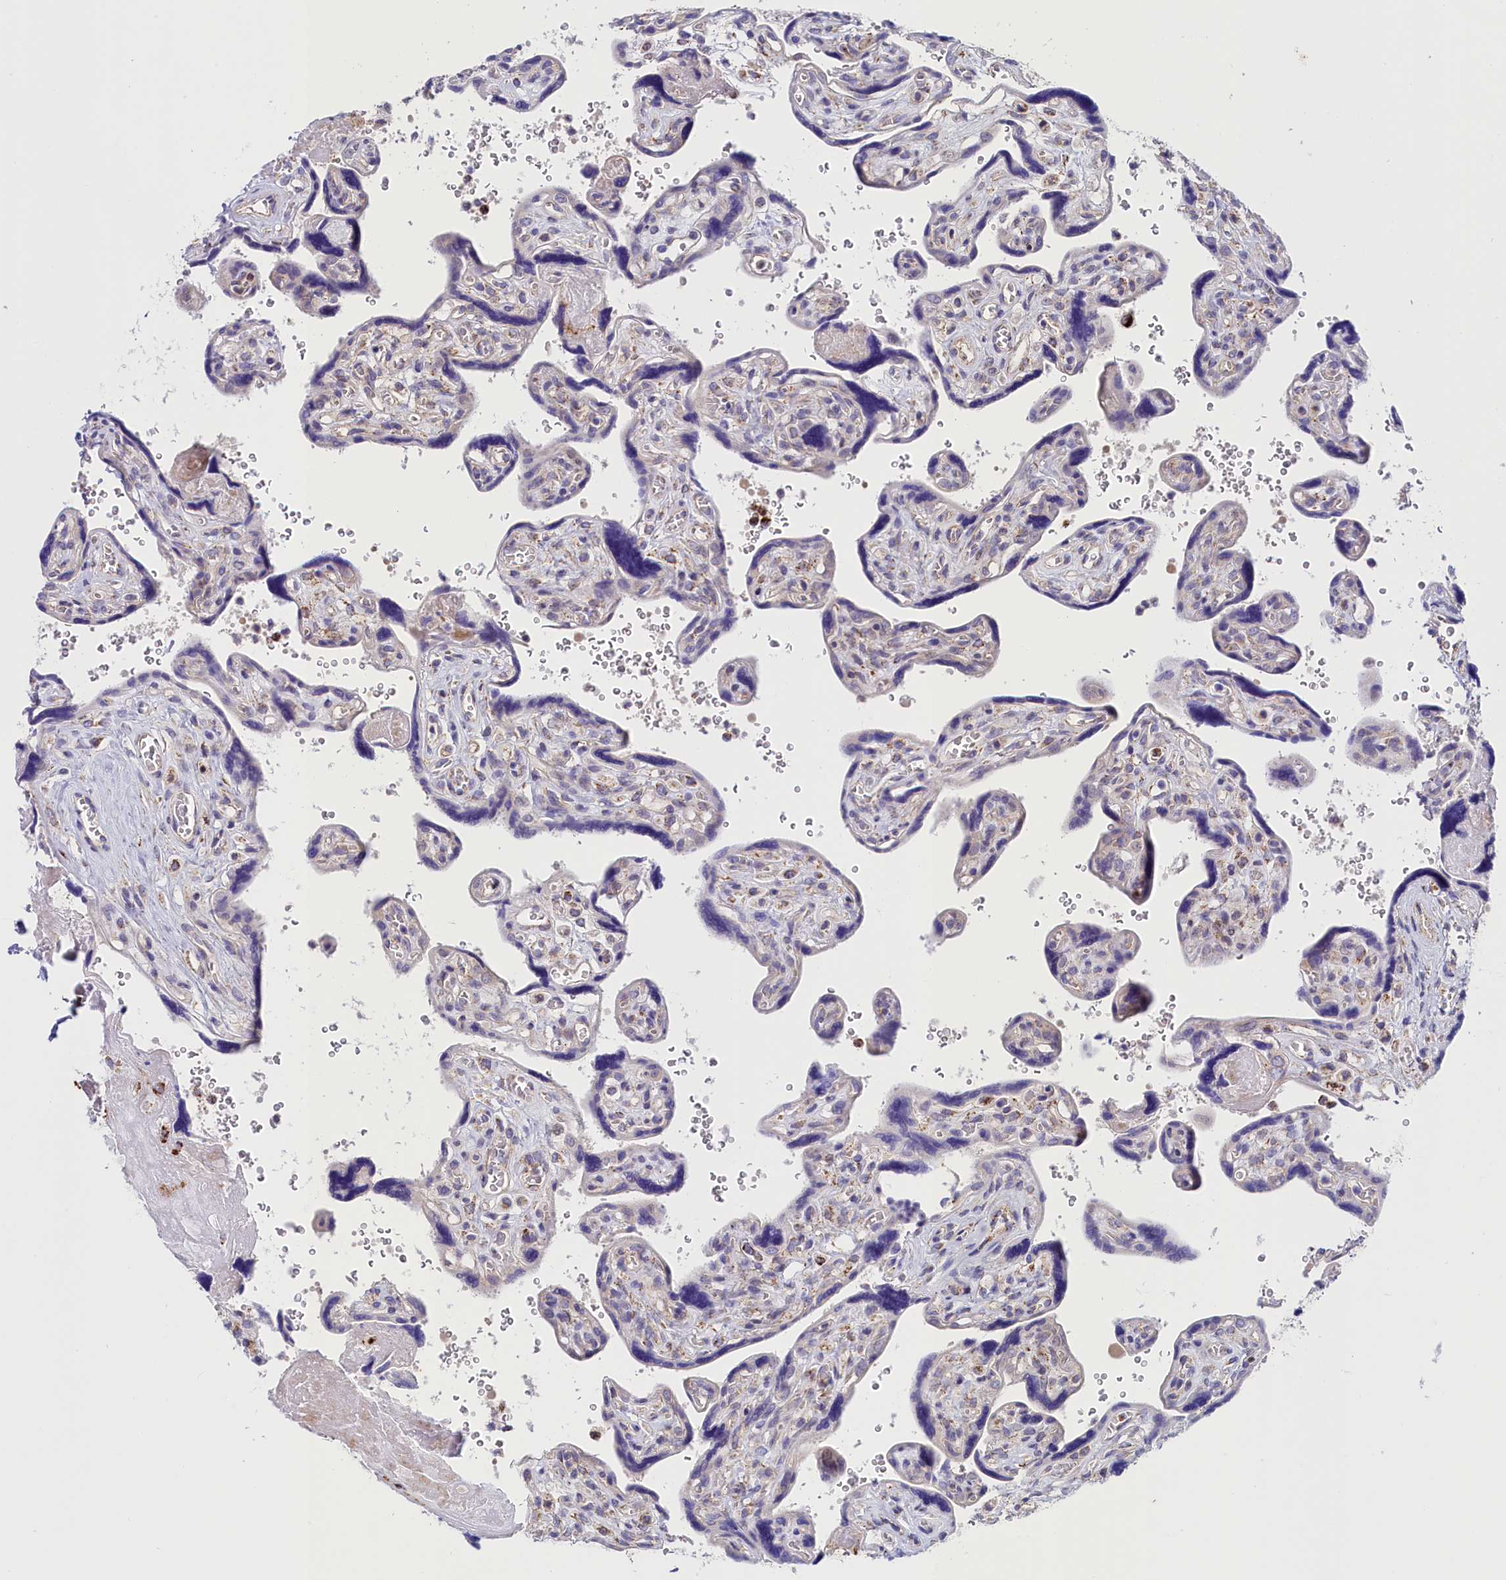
{"staining": {"intensity": "negative", "quantity": "none", "location": "none"}, "tissue": "placenta", "cell_type": "Trophoblastic cells", "image_type": "normal", "snomed": [{"axis": "morphology", "description": "Normal tissue, NOS"}, {"axis": "topography", "description": "Placenta"}], "caption": "Trophoblastic cells show no significant expression in normal placenta. The staining was performed using DAB (3,3'-diaminobenzidine) to visualize the protein expression in brown, while the nuclei were stained in blue with hematoxylin (Magnification: 20x).", "gene": "AKTIP", "patient": {"sex": "female", "age": 39}}